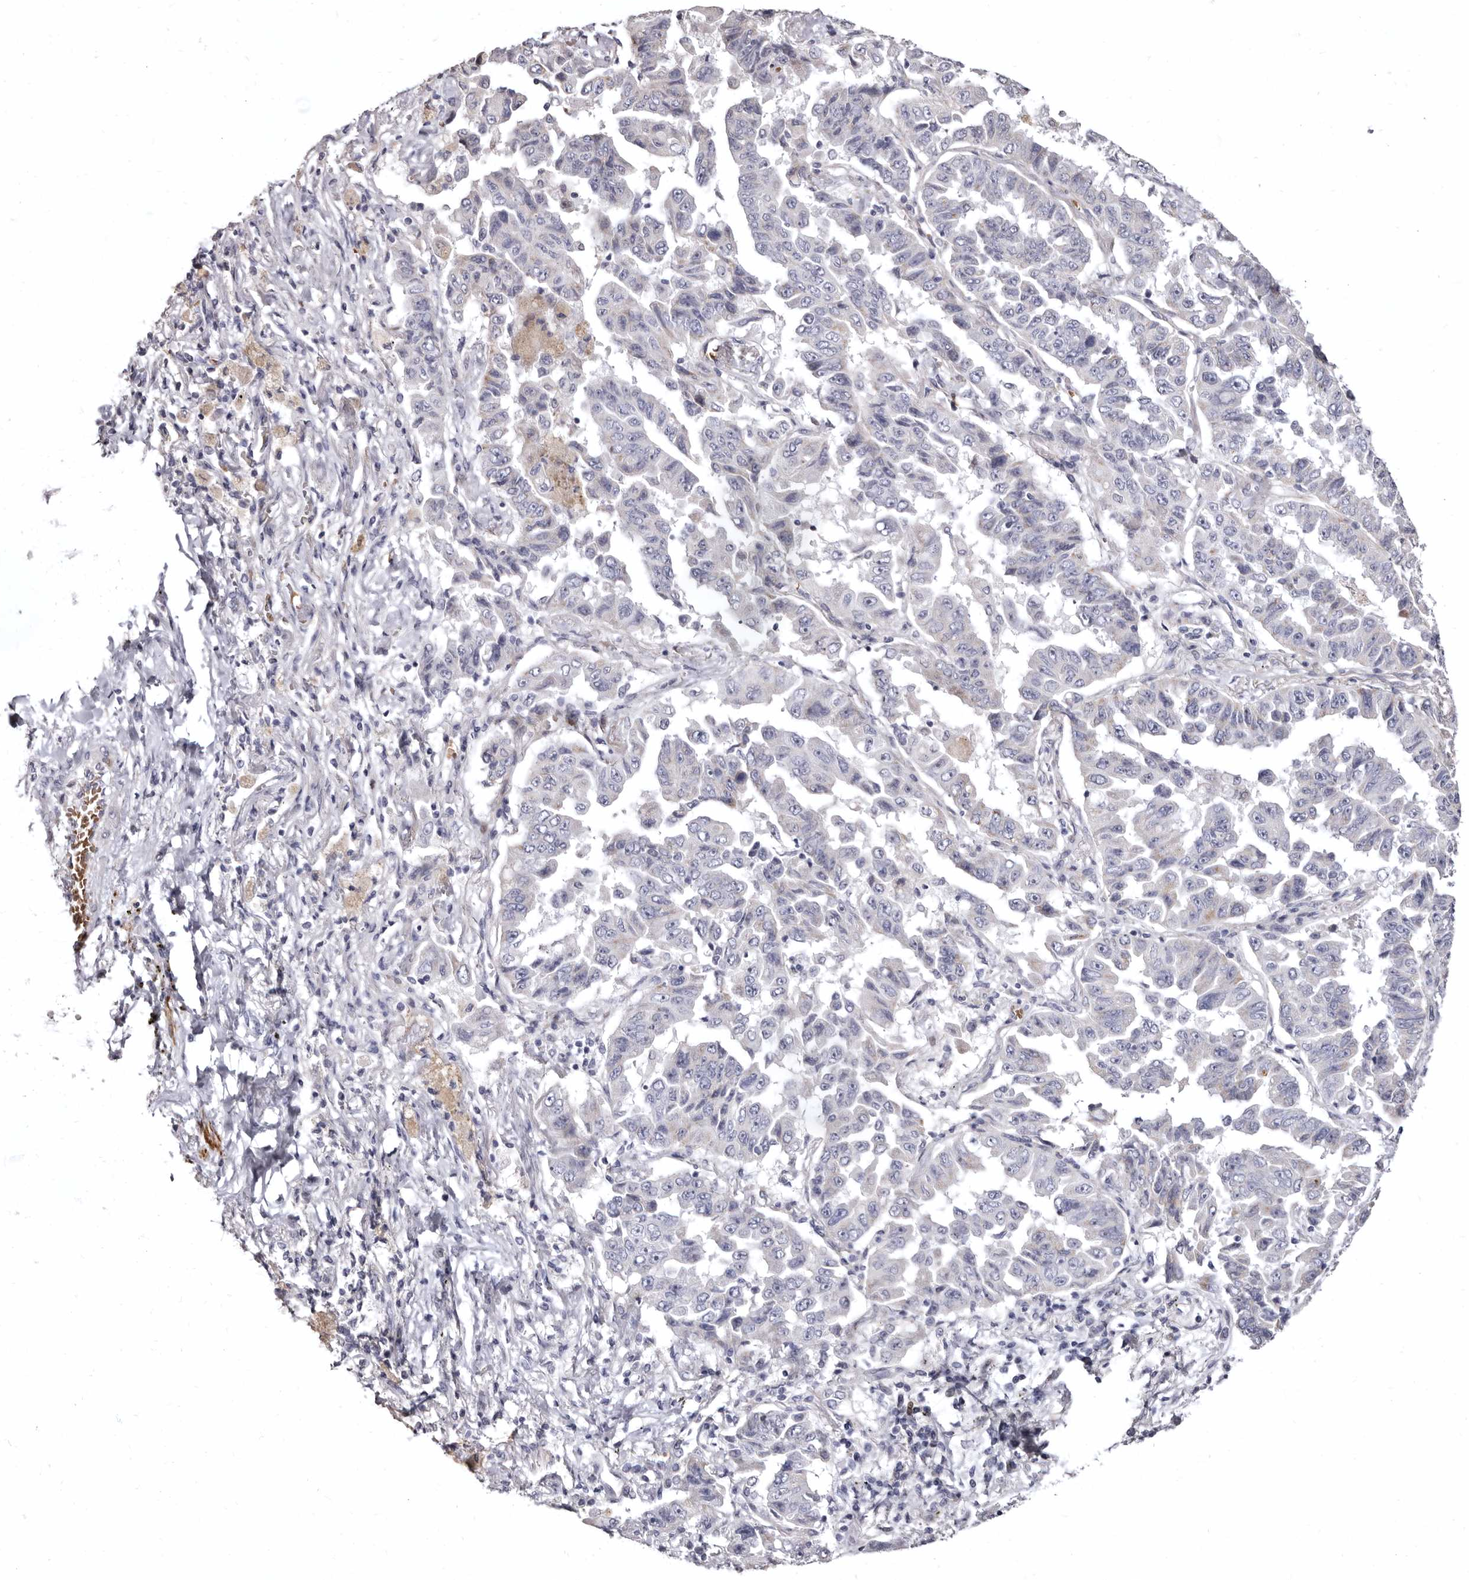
{"staining": {"intensity": "negative", "quantity": "none", "location": "none"}, "tissue": "lung cancer", "cell_type": "Tumor cells", "image_type": "cancer", "snomed": [{"axis": "morphology", "description": "Adenocarcinoma, NOS"}, {"axis": "topography", "description": "Lung"}], "caption": "The histopathology image exhibits no staining of tumor cells in adenocarcinoma (lung).", "gene": "AIDA", "patient": {"sex": "female", "age": 51}}